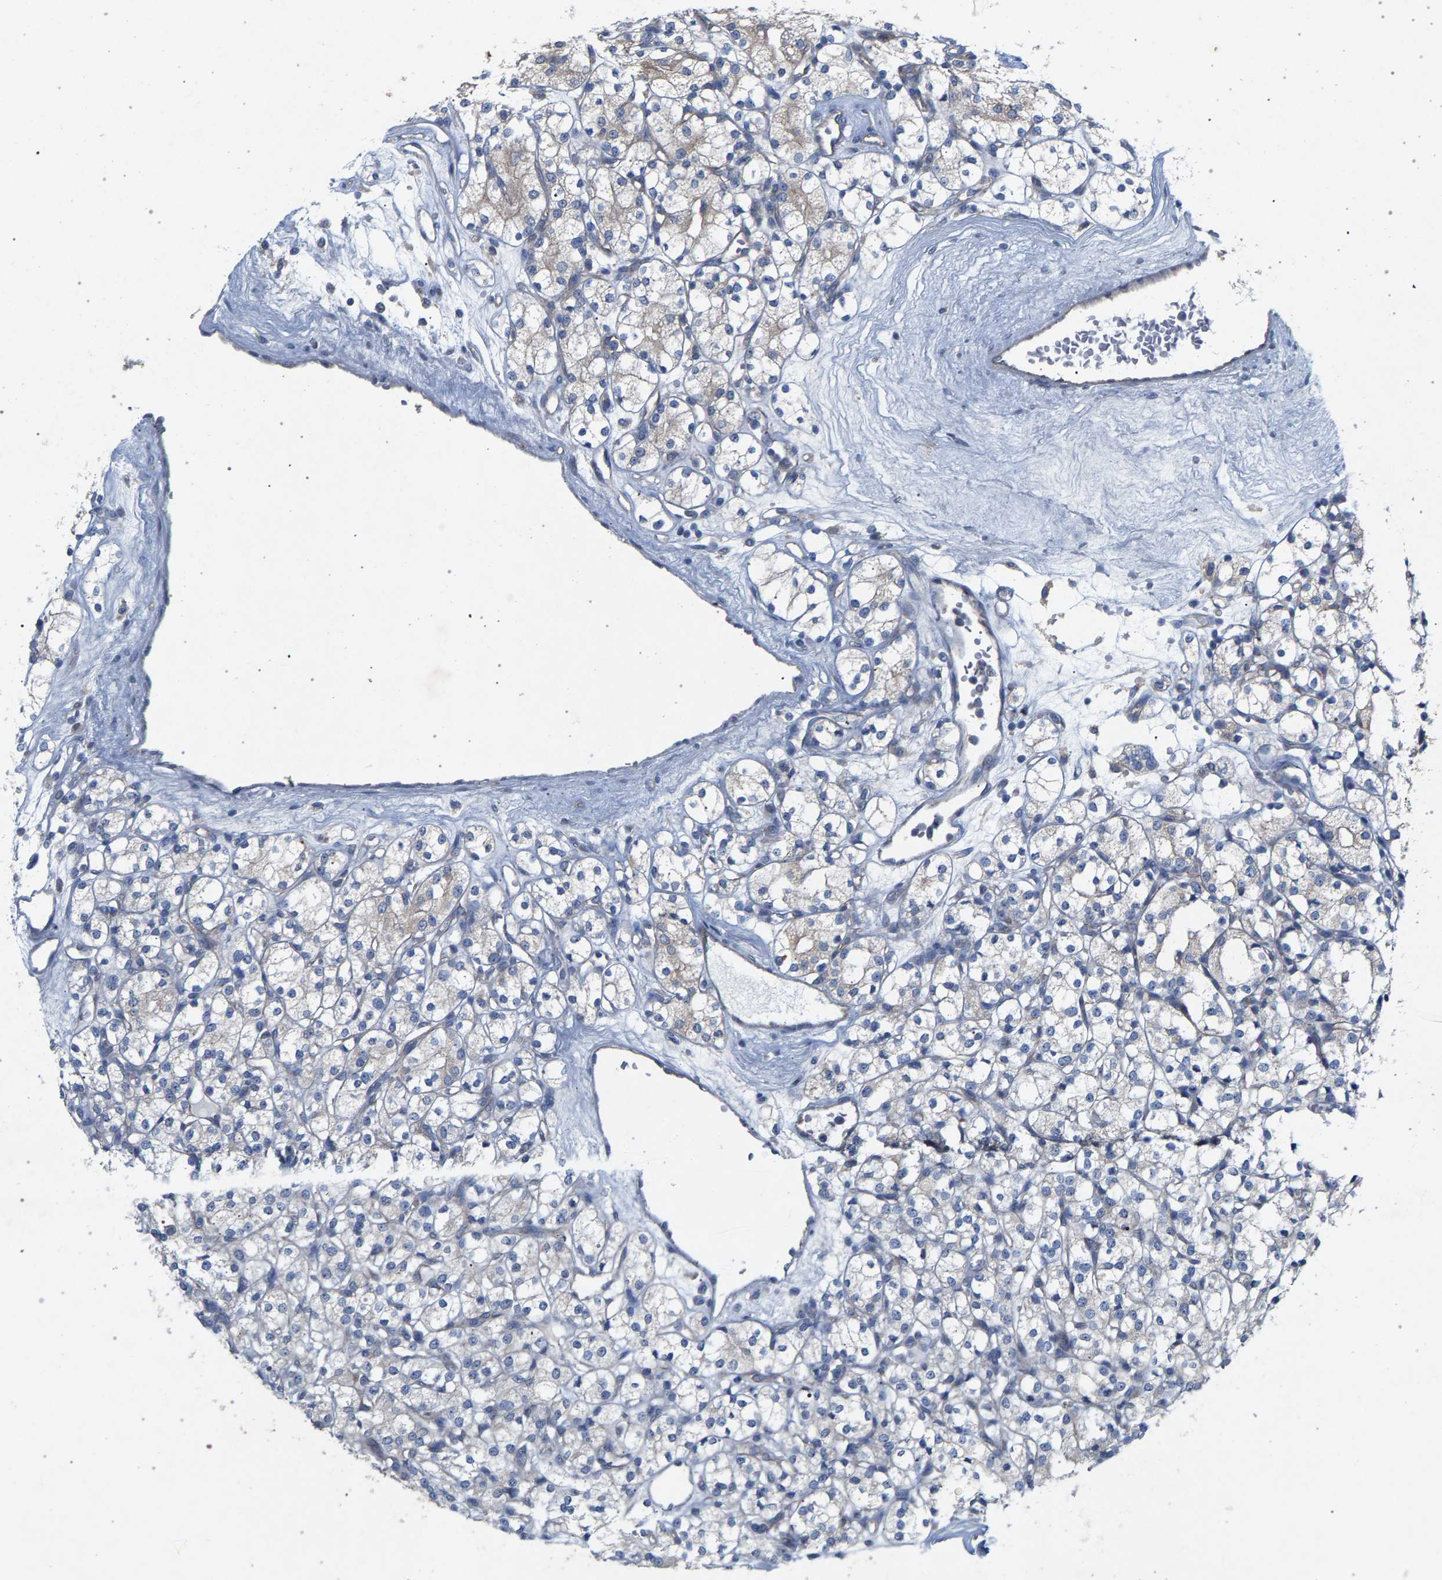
{"staining": {"intensity": "negative", "quantity": "none", "location": "none"}, "tissue": "renal cancer", "cell_type": "Tumor cells", "image_type": "cancer", "snomed": [{"axis": "morphology", "description": "Adenocarcinoma, NOS"}, {"axis": "topography", "description": "Kidney"}], "caption": "DAB immunohistochemical staining of renal cancer demonstrates no significant positivity in tumor cells.", "gene": "MAMDC2", "patient": {"sex": "male", "age": 77}}